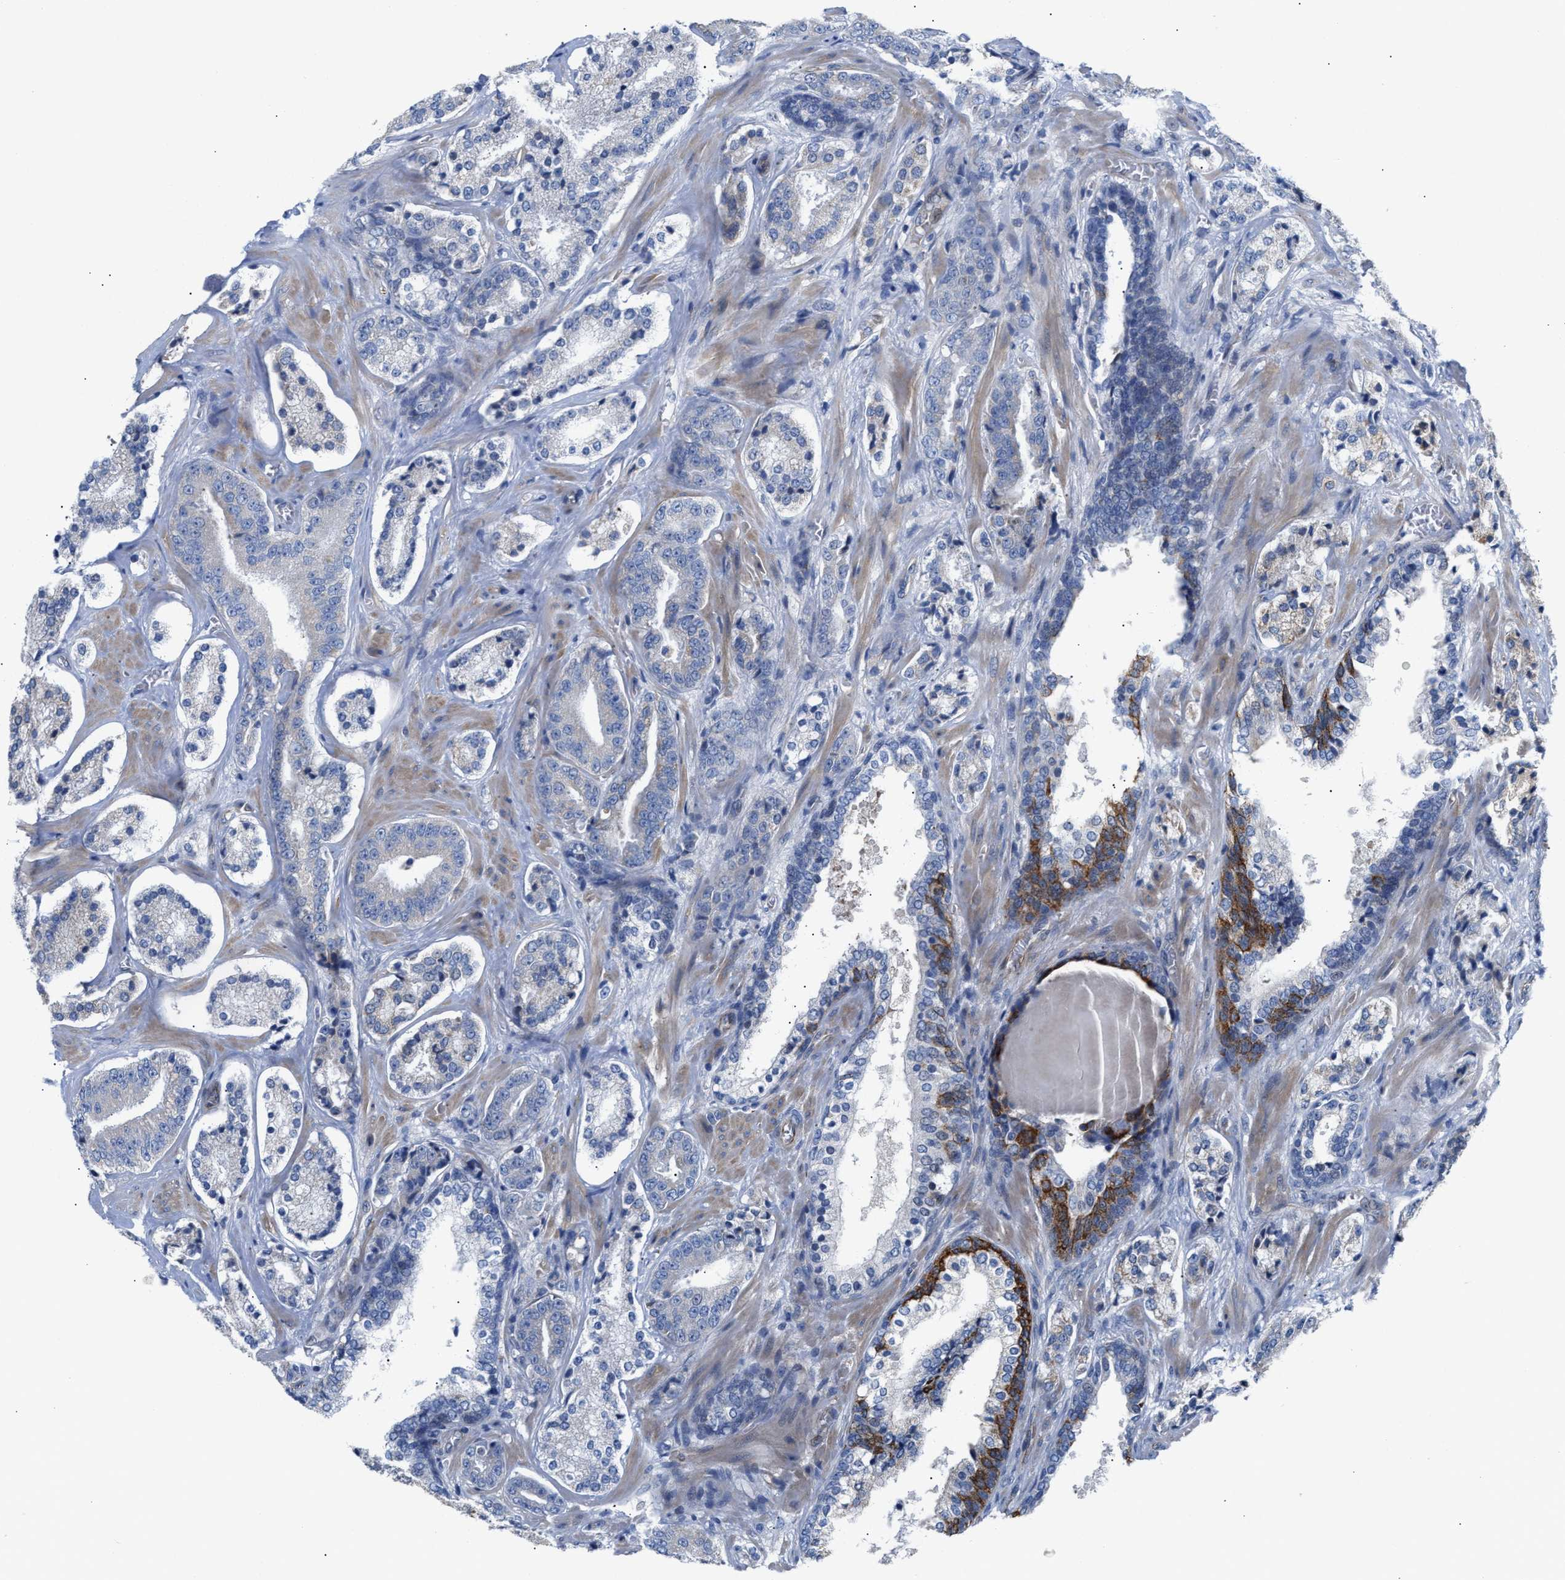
{"staining": {"intensity": "negative", "quantity": "none", "location": "none"}, "tissue": "prostate cancer", "cell_type": "Tumor cells", "image_type": "cancer", "snomed": [{"axis": "morphology", "description": "Adenocarcinoma, High grade"}, {"axis": "topography", "description": "Prostate"}], "caption": "Human prostate cancer stained for a protein using IHC shows no expression in tumor cells.", "gene": "TFPI", "patient": {"sex": "male", "age": 60}}